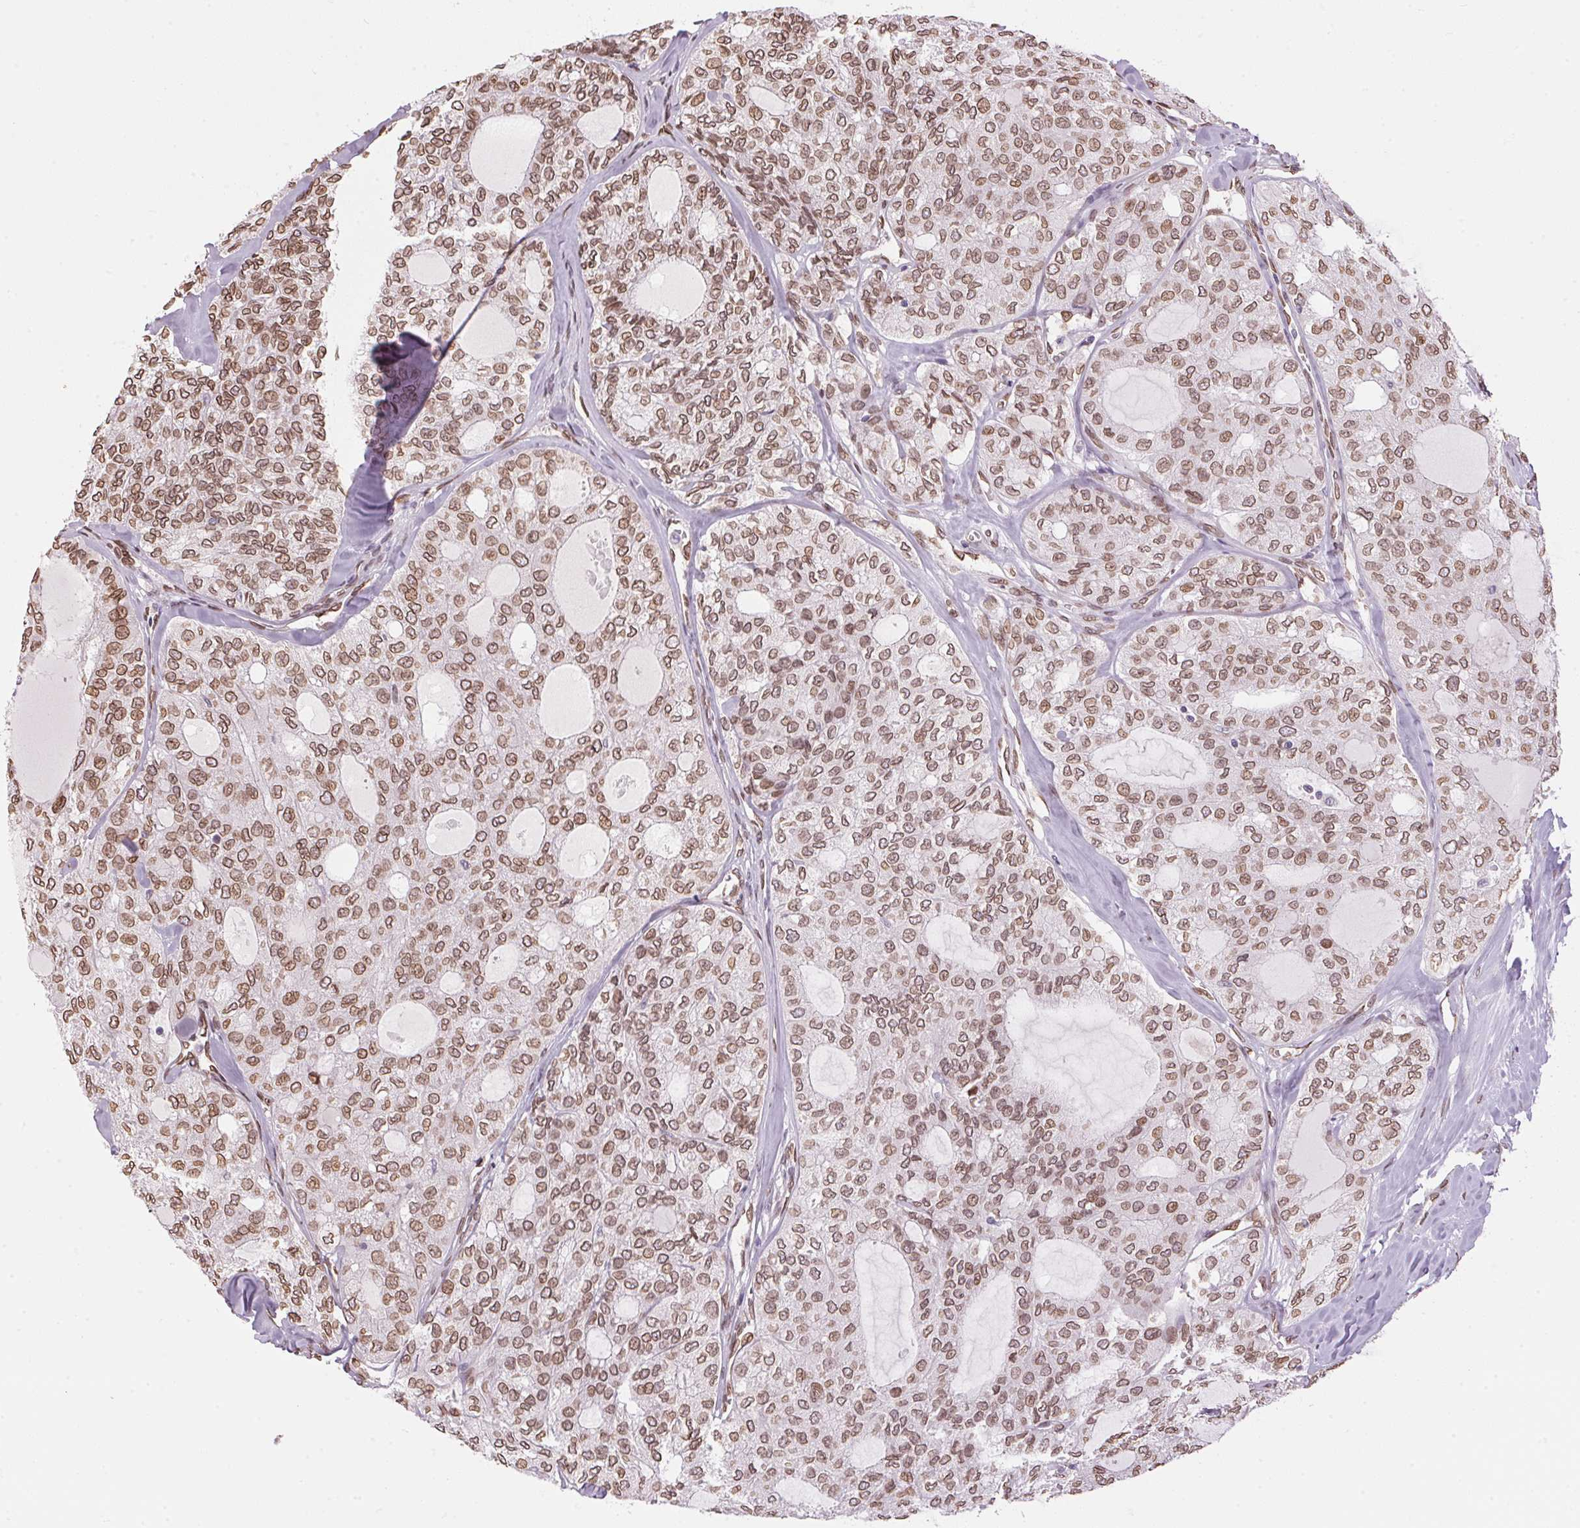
{"staining": {"intensity": "moderate", "quantity": ">75%", "location": "cytoplasmic/membranous,nuclear"}, "tissue": "thyroid cancer", "cell_type": "Tumor cells", "image_type": "cancer", "snomed": [{"axis": "morphology", "description": "Follicular adenoma carcinoma, NOS"}, {"axis": "topography", "description": "Thyroid gland"}], "caption": "Thyroid follicular adenoma carcinoma stained with a brown dye displays moderate cytoplasmic/membranous and nuclear positive expression in about >75% of tumor cells.", "gene": "TMEM175", "patient": {"sex": "male", "age": 75}}